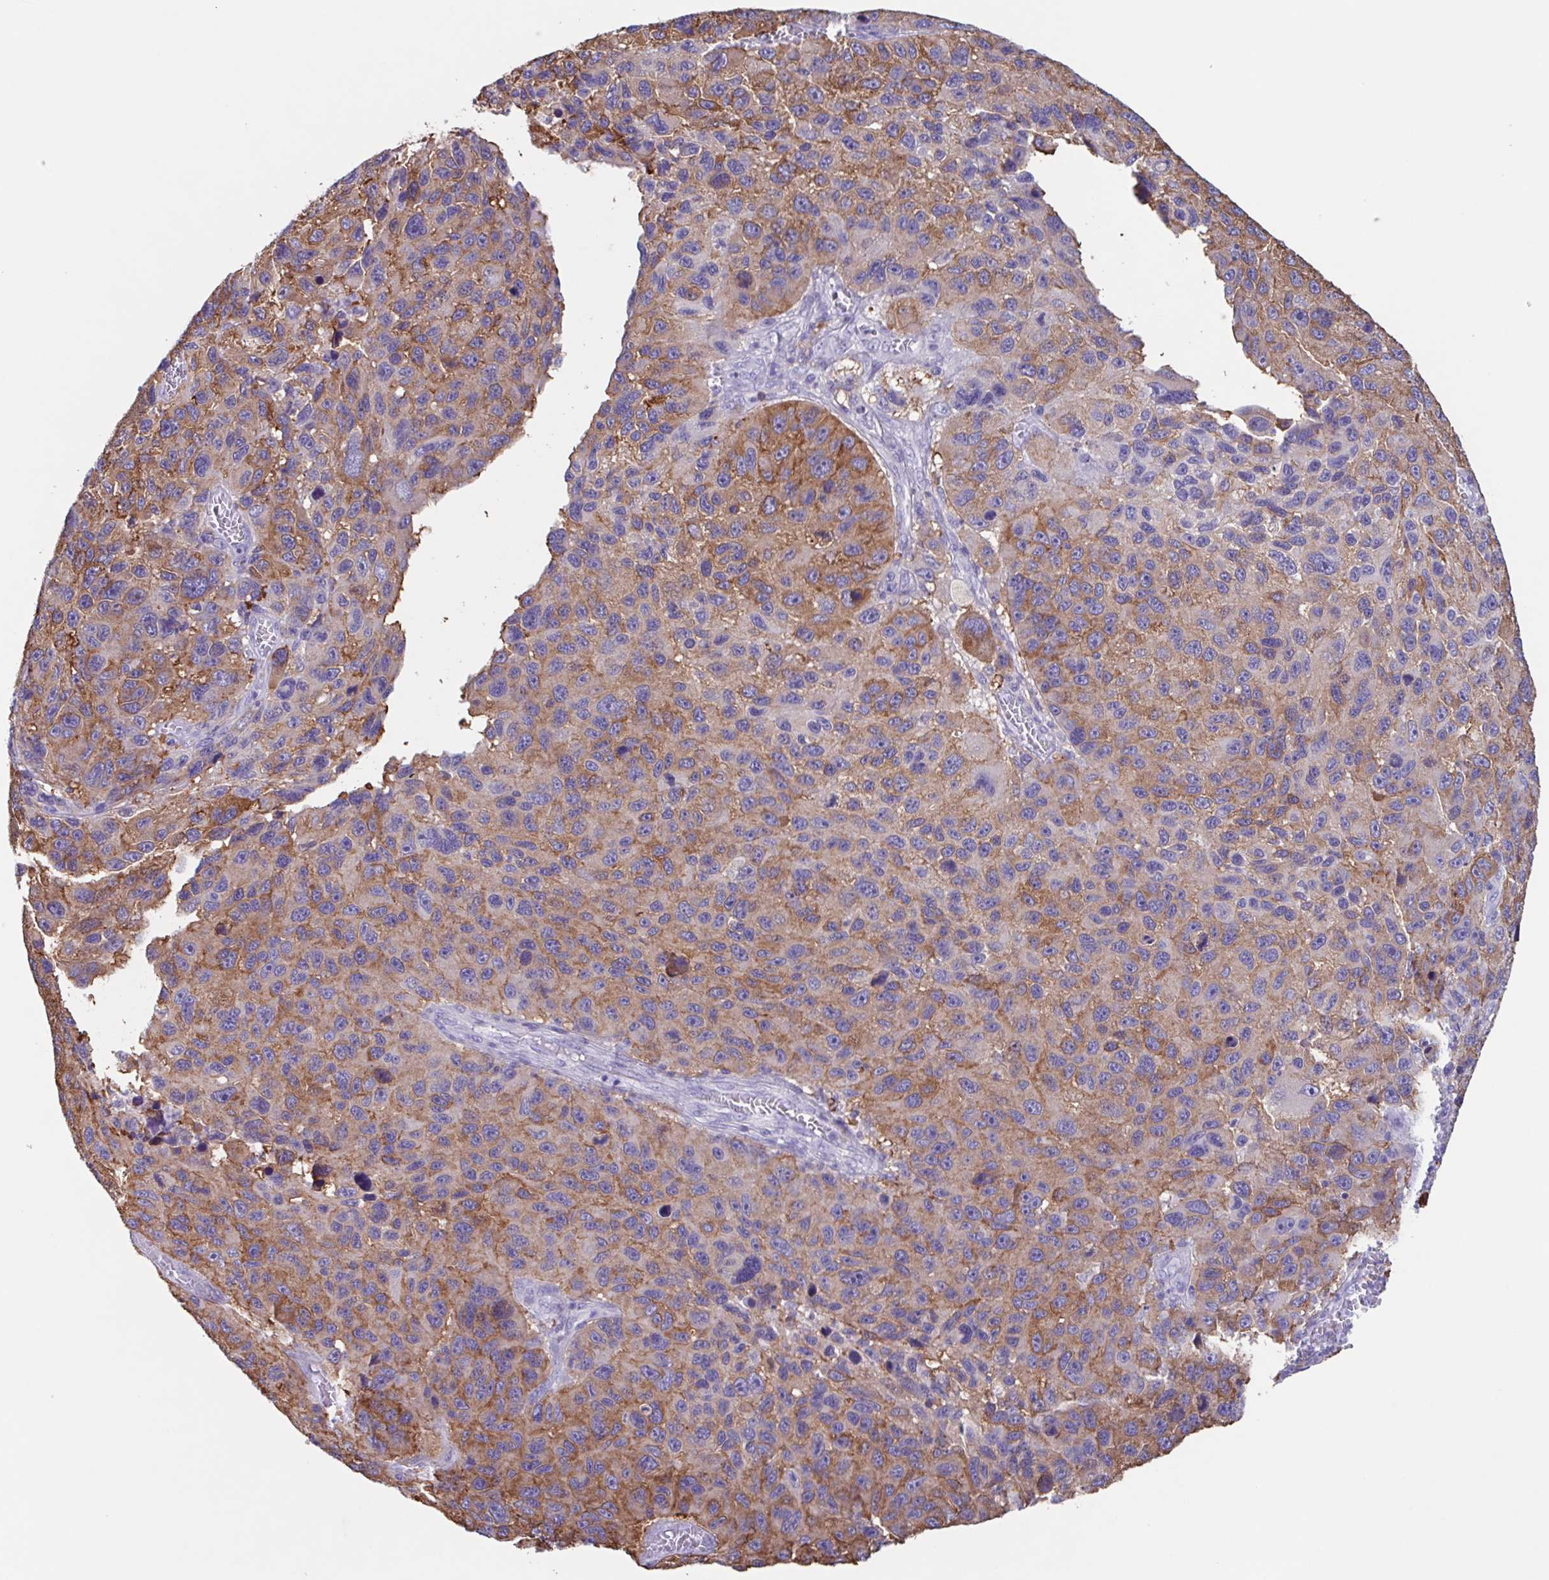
{"staining": {"intensity": "moderate", "quantity": "25%-75%", "location": "cytoplasmic/membranous"}, "tissue": "melanoma", "cell_type": "Tumor cells", "image_type": "cancer", "snomed": [{"axis": "morphology", "description": "Malignant melanoma, NOS"}, {"axis": "topography", "description": "Skin"}], "caption": "Immunohistochemistry staining of malignant melanoma, which demonstrates medium levels of moderate cytoplasmic/membranous expression in about 25%-75% of tumor cells indicating moderate cytoplasmic/membranous protein expression. The staining was performed using DAB (3,3'-diaminobenzidine) (brown) for protein detection and nuclei were counterstained in hematoxylin (blue).", "gene": "TPD52", "patient": {"sex": "male", "age": 53}}